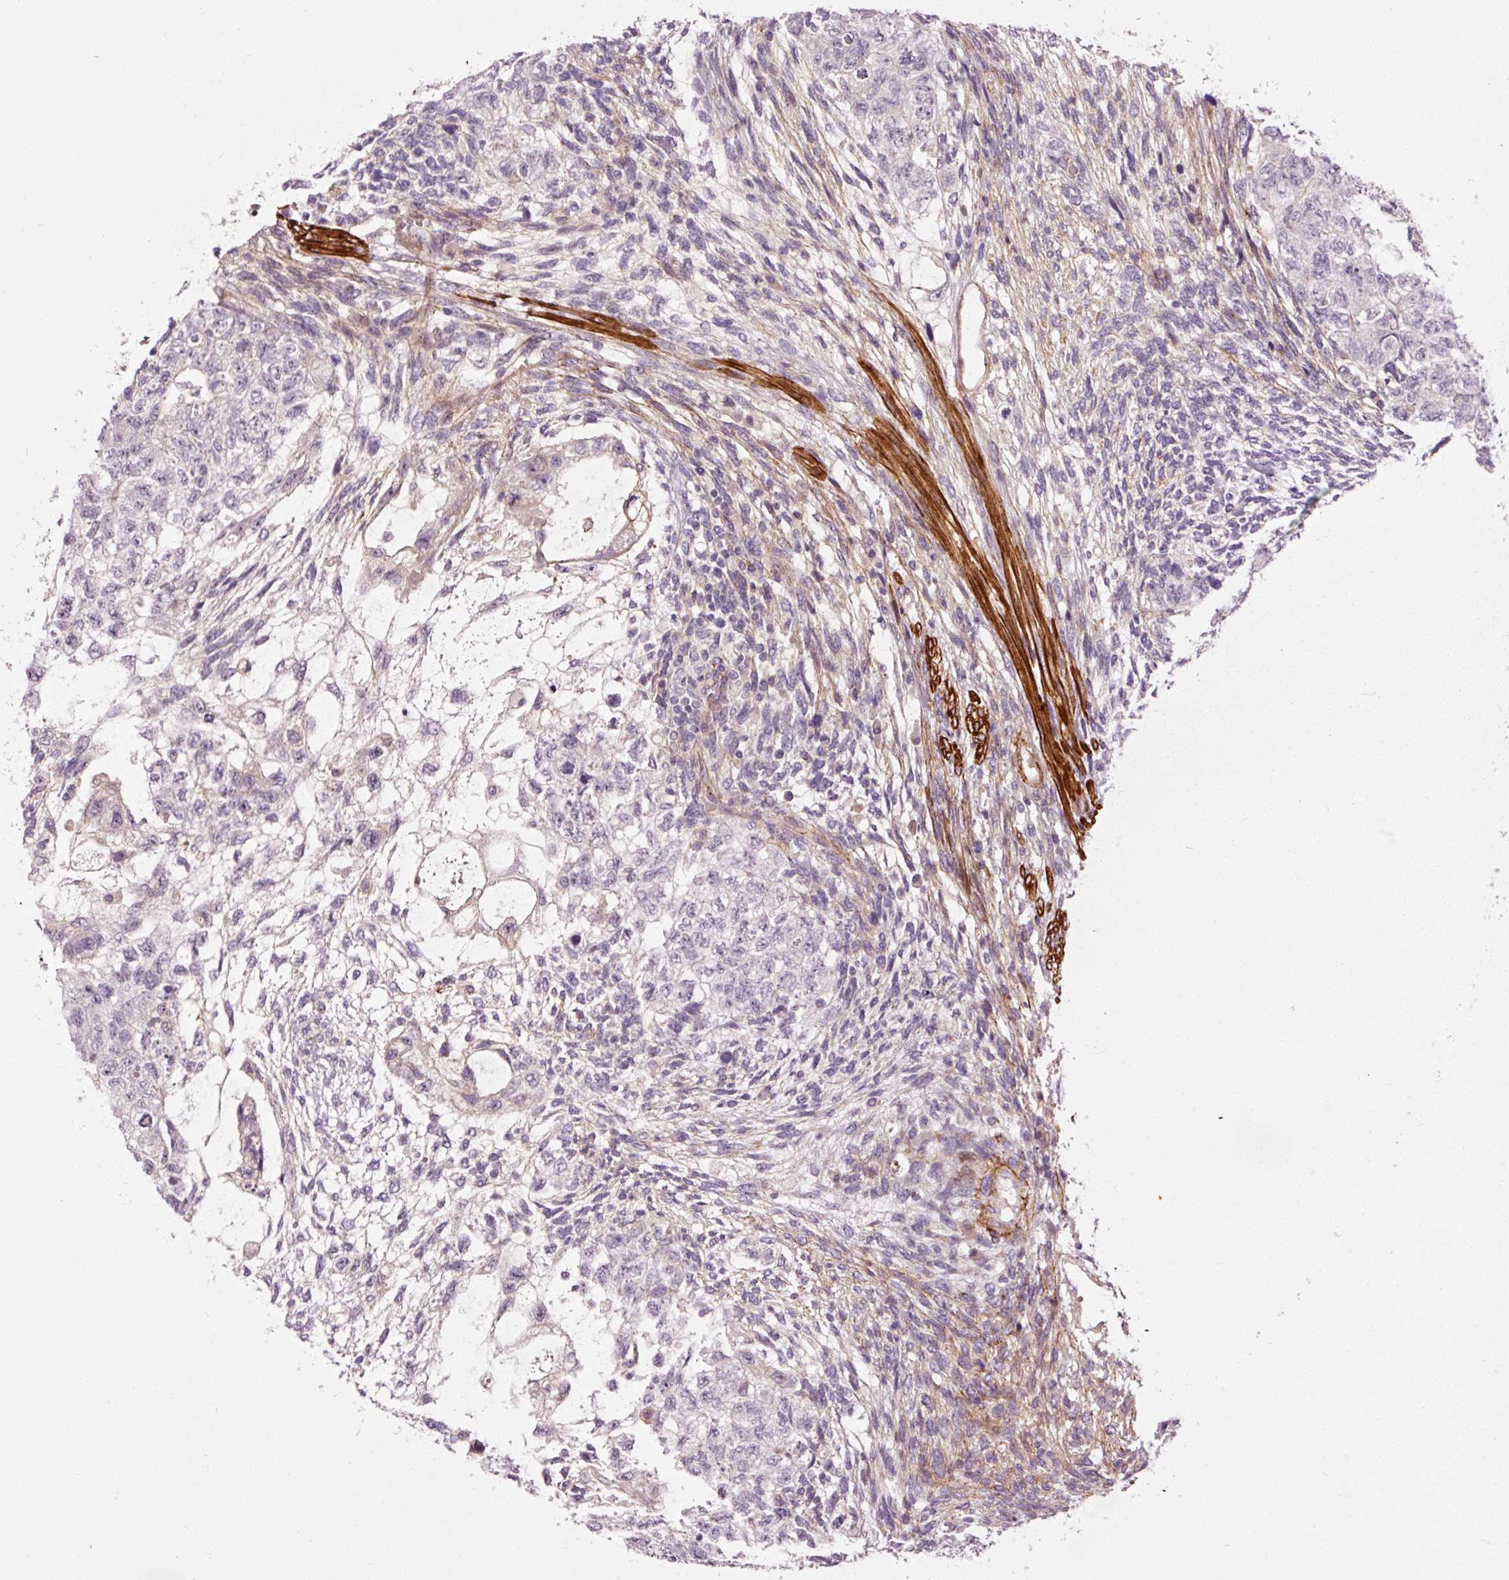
{"staining": {"intensity": "negative", "quantity": "none", "location": "none"}, "tissue": "testis cancer", "cell_type": "Tumor cells", "image_type": "cancer", "snomed": [{"axis": "morphology", "description": "Normal tissue, NOS"}, {"axis": "morphology", "description": "Carcinoma, Embryonal, NOS"}, {"axis": "topography", "description": "Testis"}], "caption": "Protein analysis of embryonal carcinoma (testis) displays no significant staining in tumor cells.", "gene": "ANKRD20A1", "patient": {"sex": "male", "age": 36}}